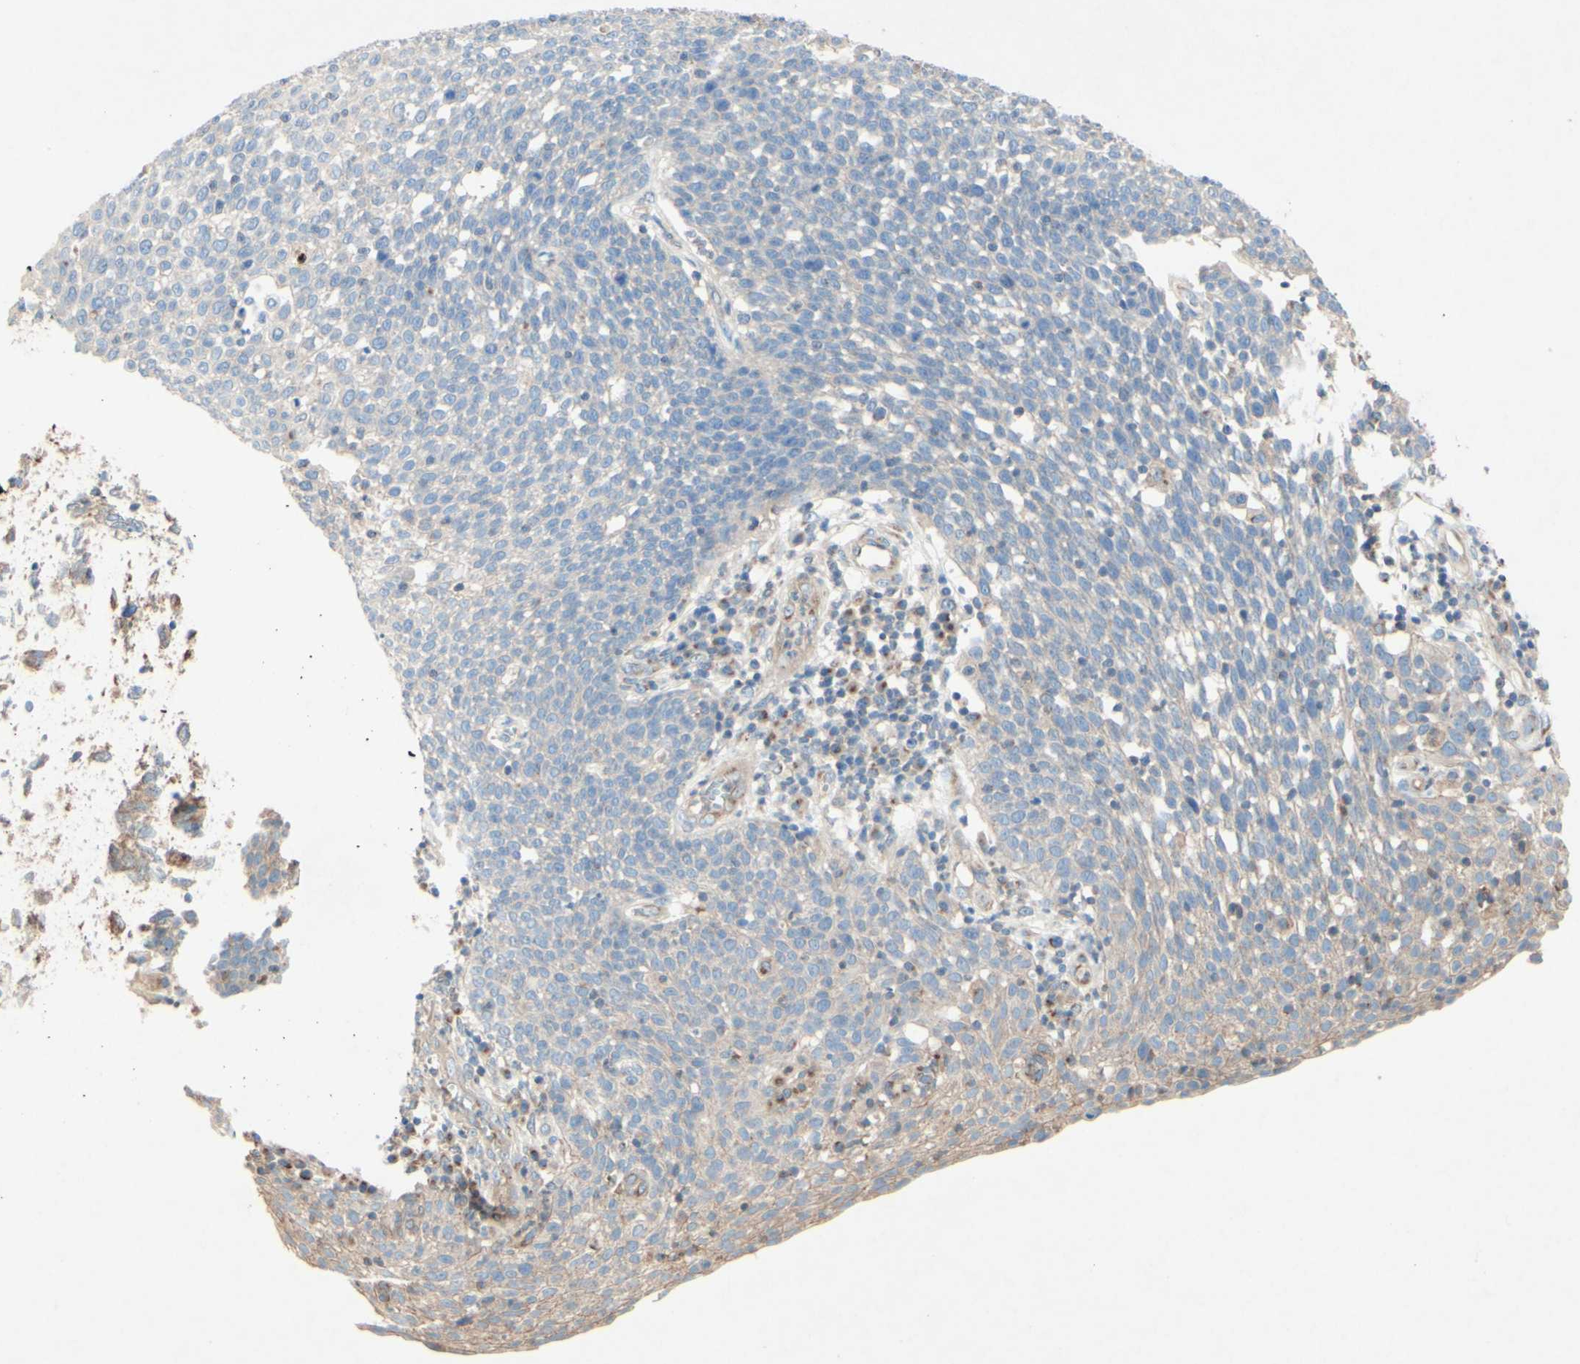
{"staining": {"intensity": "weak", "quantity": "25%-75%", "location": "cytoplasmic/membranous"}, "tissue": "cervical cancer", "cell_type": "Tumor cells", "image_type": "cancer", "snomed": [{"axis": "morphology", "description": "Squamous cell carcinoma, NOS"}, {"axis": "topography", "description": "Cervix"}], "caption": "A brown stain shows weak cytoplasmic/membranous staining of a protein in human cervical cancer tumor cells.", "gene": "MTM1", "patient": {"sex": "female", "age": 34}}